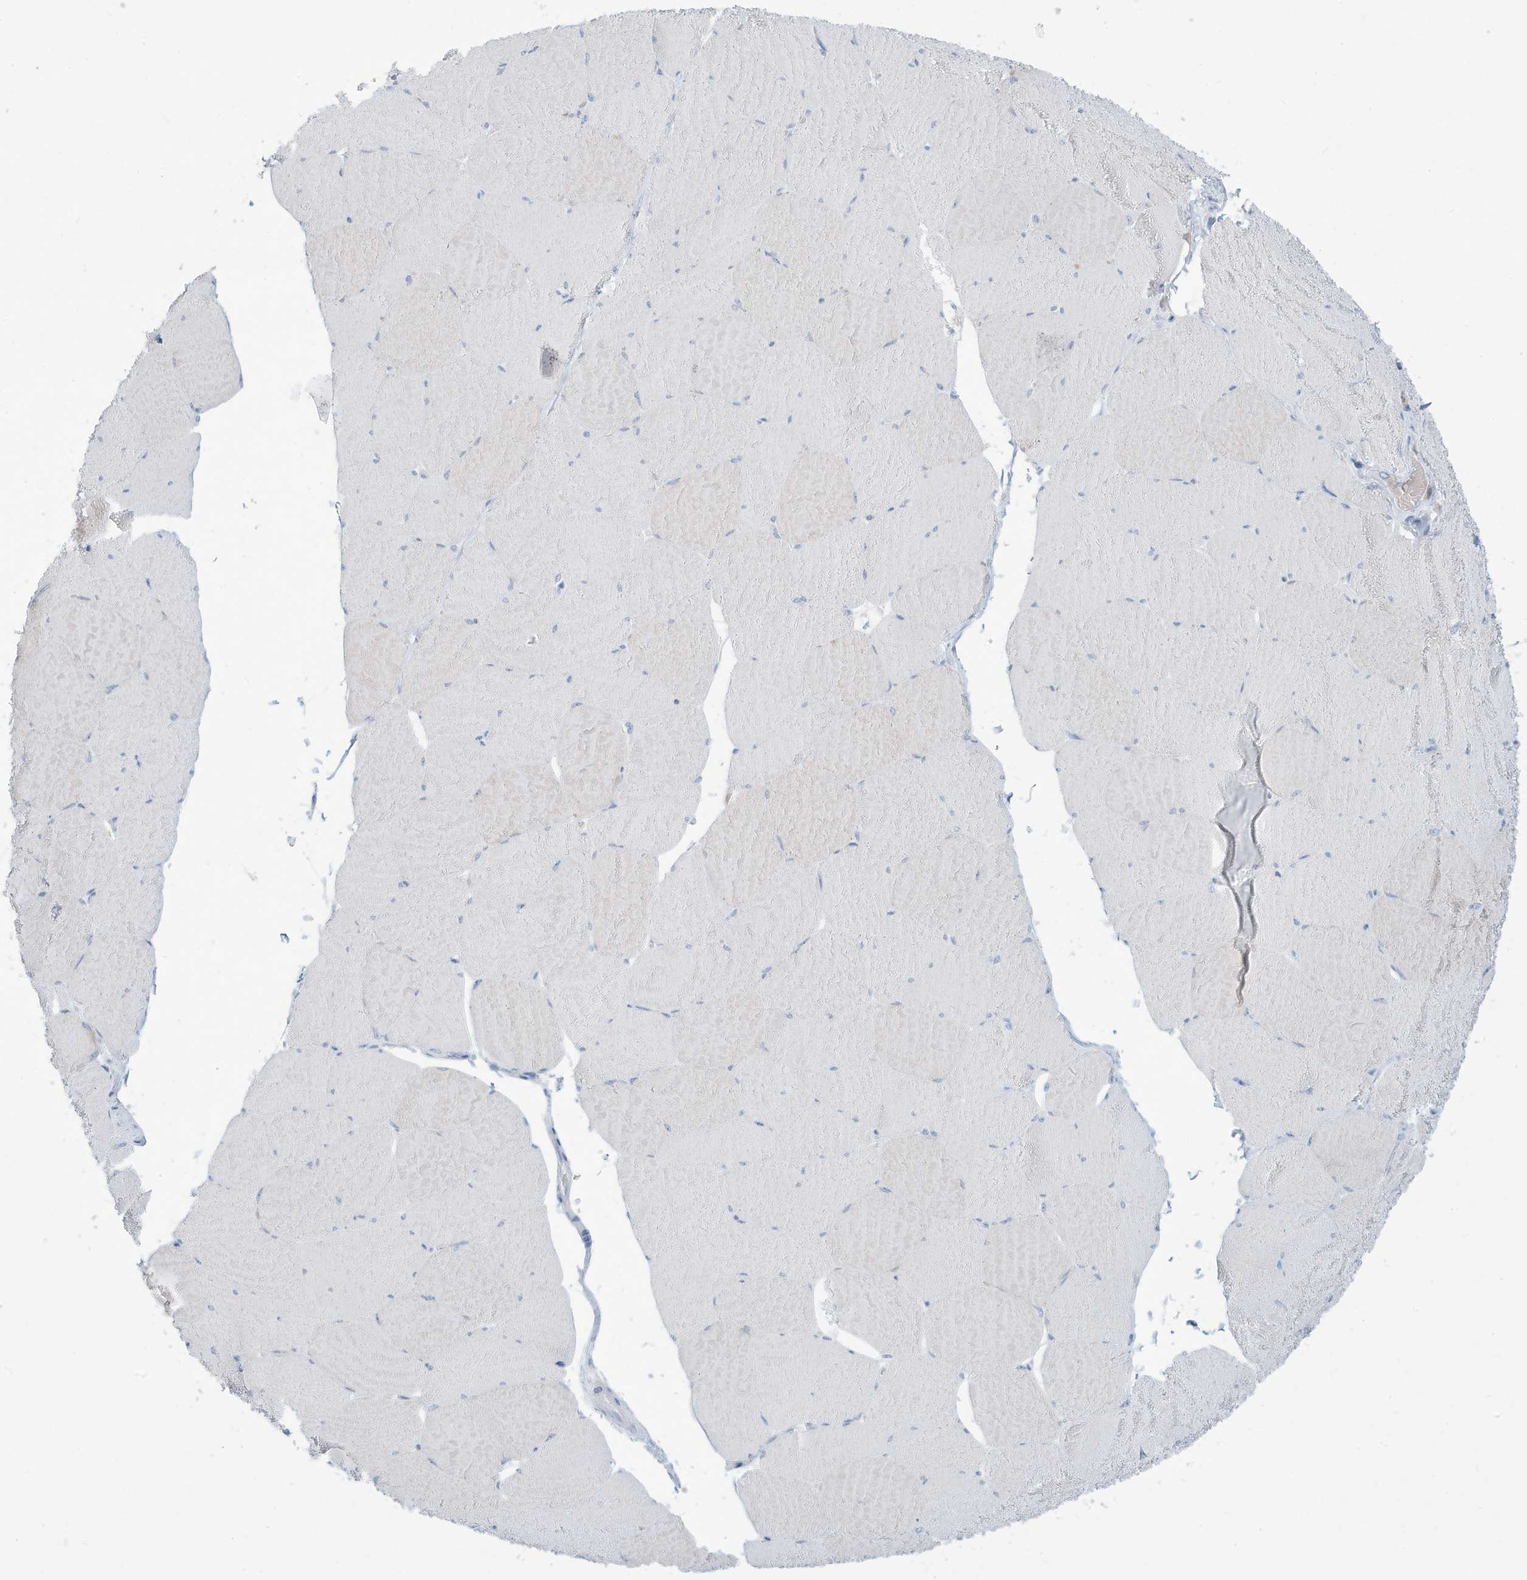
{"staining": {"intensity": "moderate", "quantity": "<25%", "location": "cytoplasmic/membranous"}, "tissue": "skeletal muscle", "cell_type": "Myocytes", "image_type": "normal", "snomed": [{"axis": "morphology", "description": "Normal tissue, NOS"}, {"axis": "topography", "description": "Skeletal muscle"}, {"axis": "topography", "description": "Head-Neck"}], "caption": "Immunohistochemistry (IHC) of unremarkable skeletal muscle demonstrates low levels of moderate cytoplasmic/membranous staining in approximately <25% of myocytes. (DAB = brown stain, brightfield microscopy at high magnification).", "gene": "ERI2", "patient": {"sex": "male", "age": 66}}